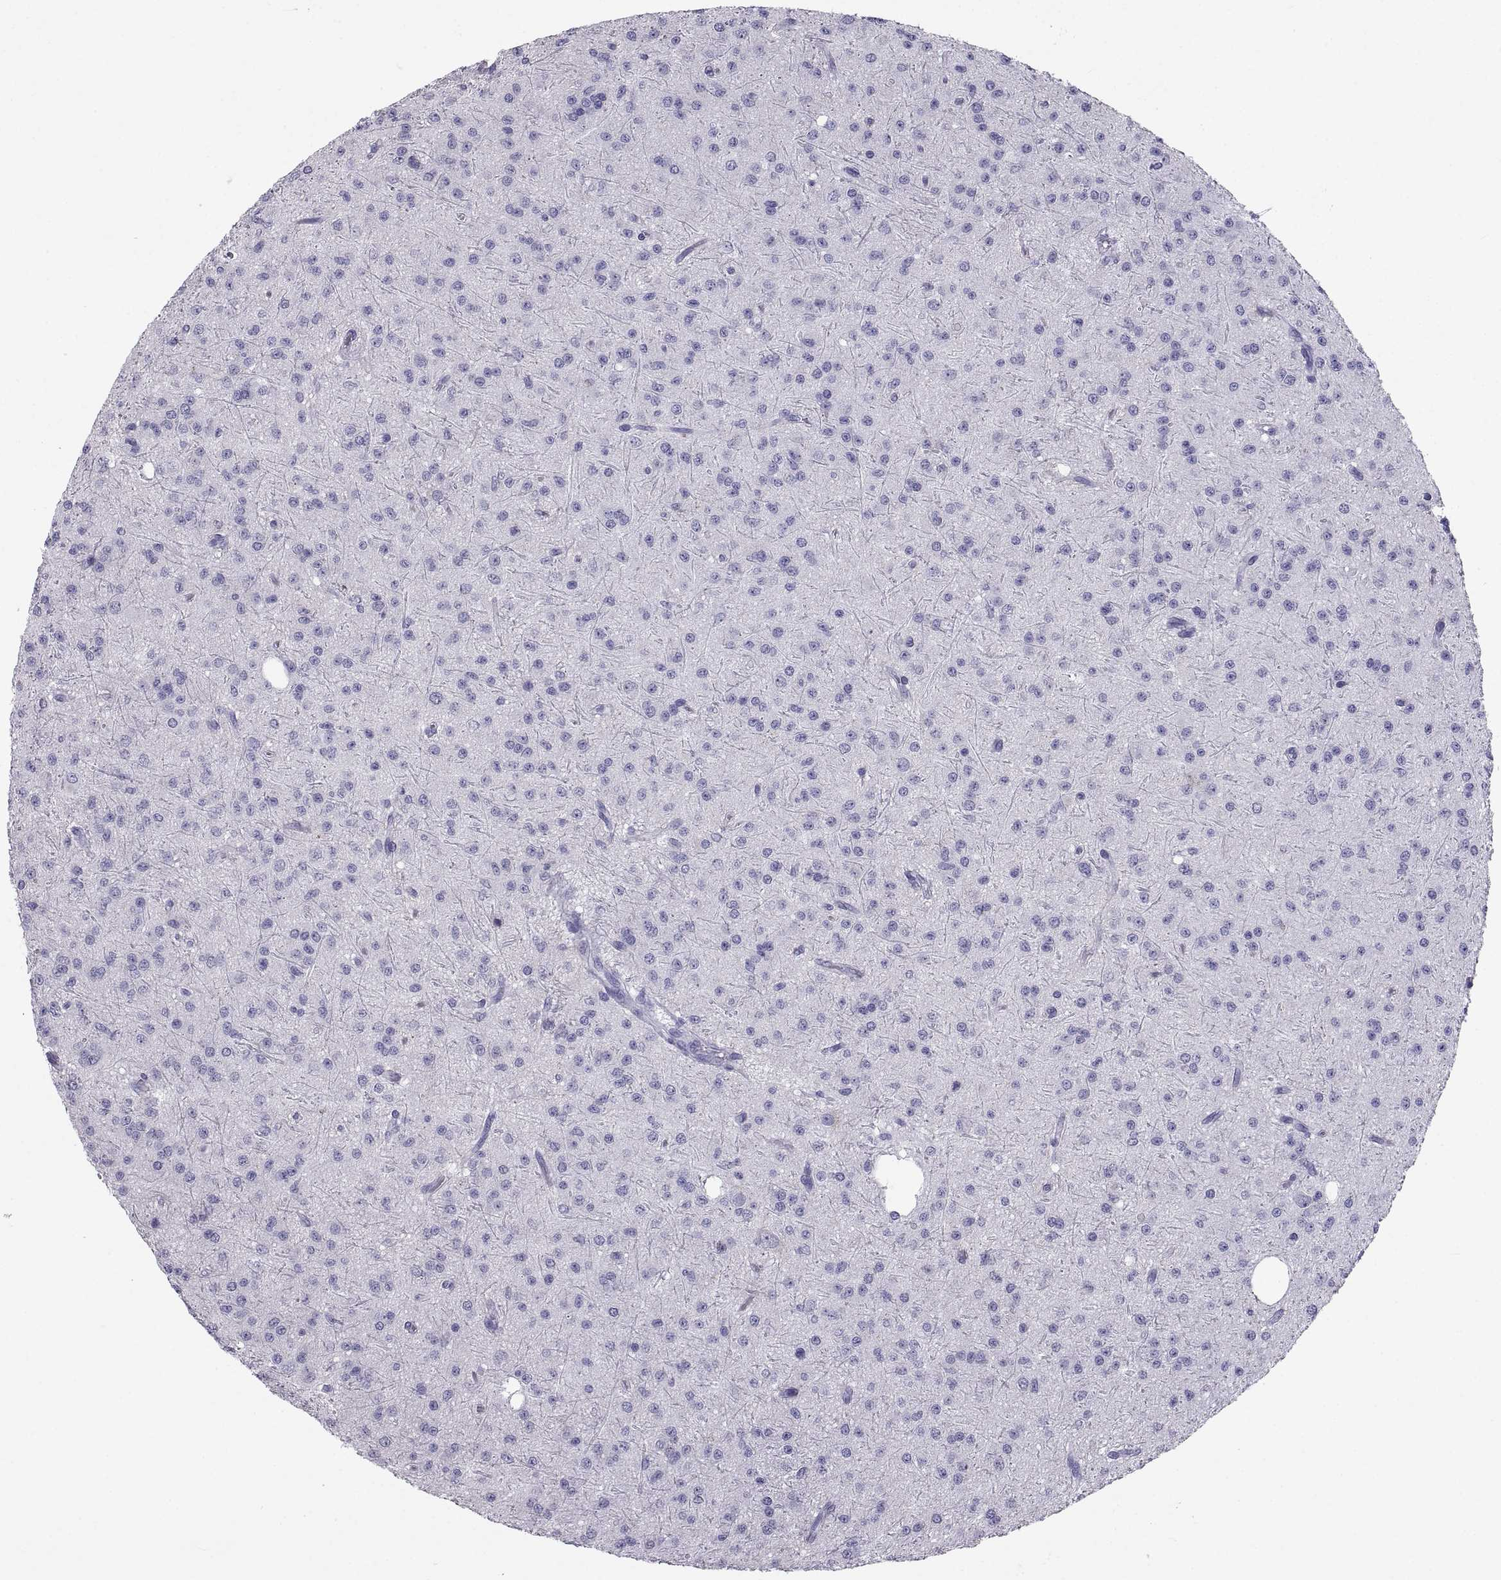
{"staining": {"intensity": "negative", "quantity": "none", "location": "none"}, "tissue": "glioma", "cell_type": "Tumor cells", "image_type": "cancer", "snomed": [{"axis": "morphology", "description": "Glioma, malignant, Low grade"}, {"axis": "topography", "description": "Brain"}], "caption": "Image shows no protein staining in tumor cells of malignant glioma (low-grade) tissue.", "gene": "PCSK1N", "patient": {"sex": "male", "age": 27}}